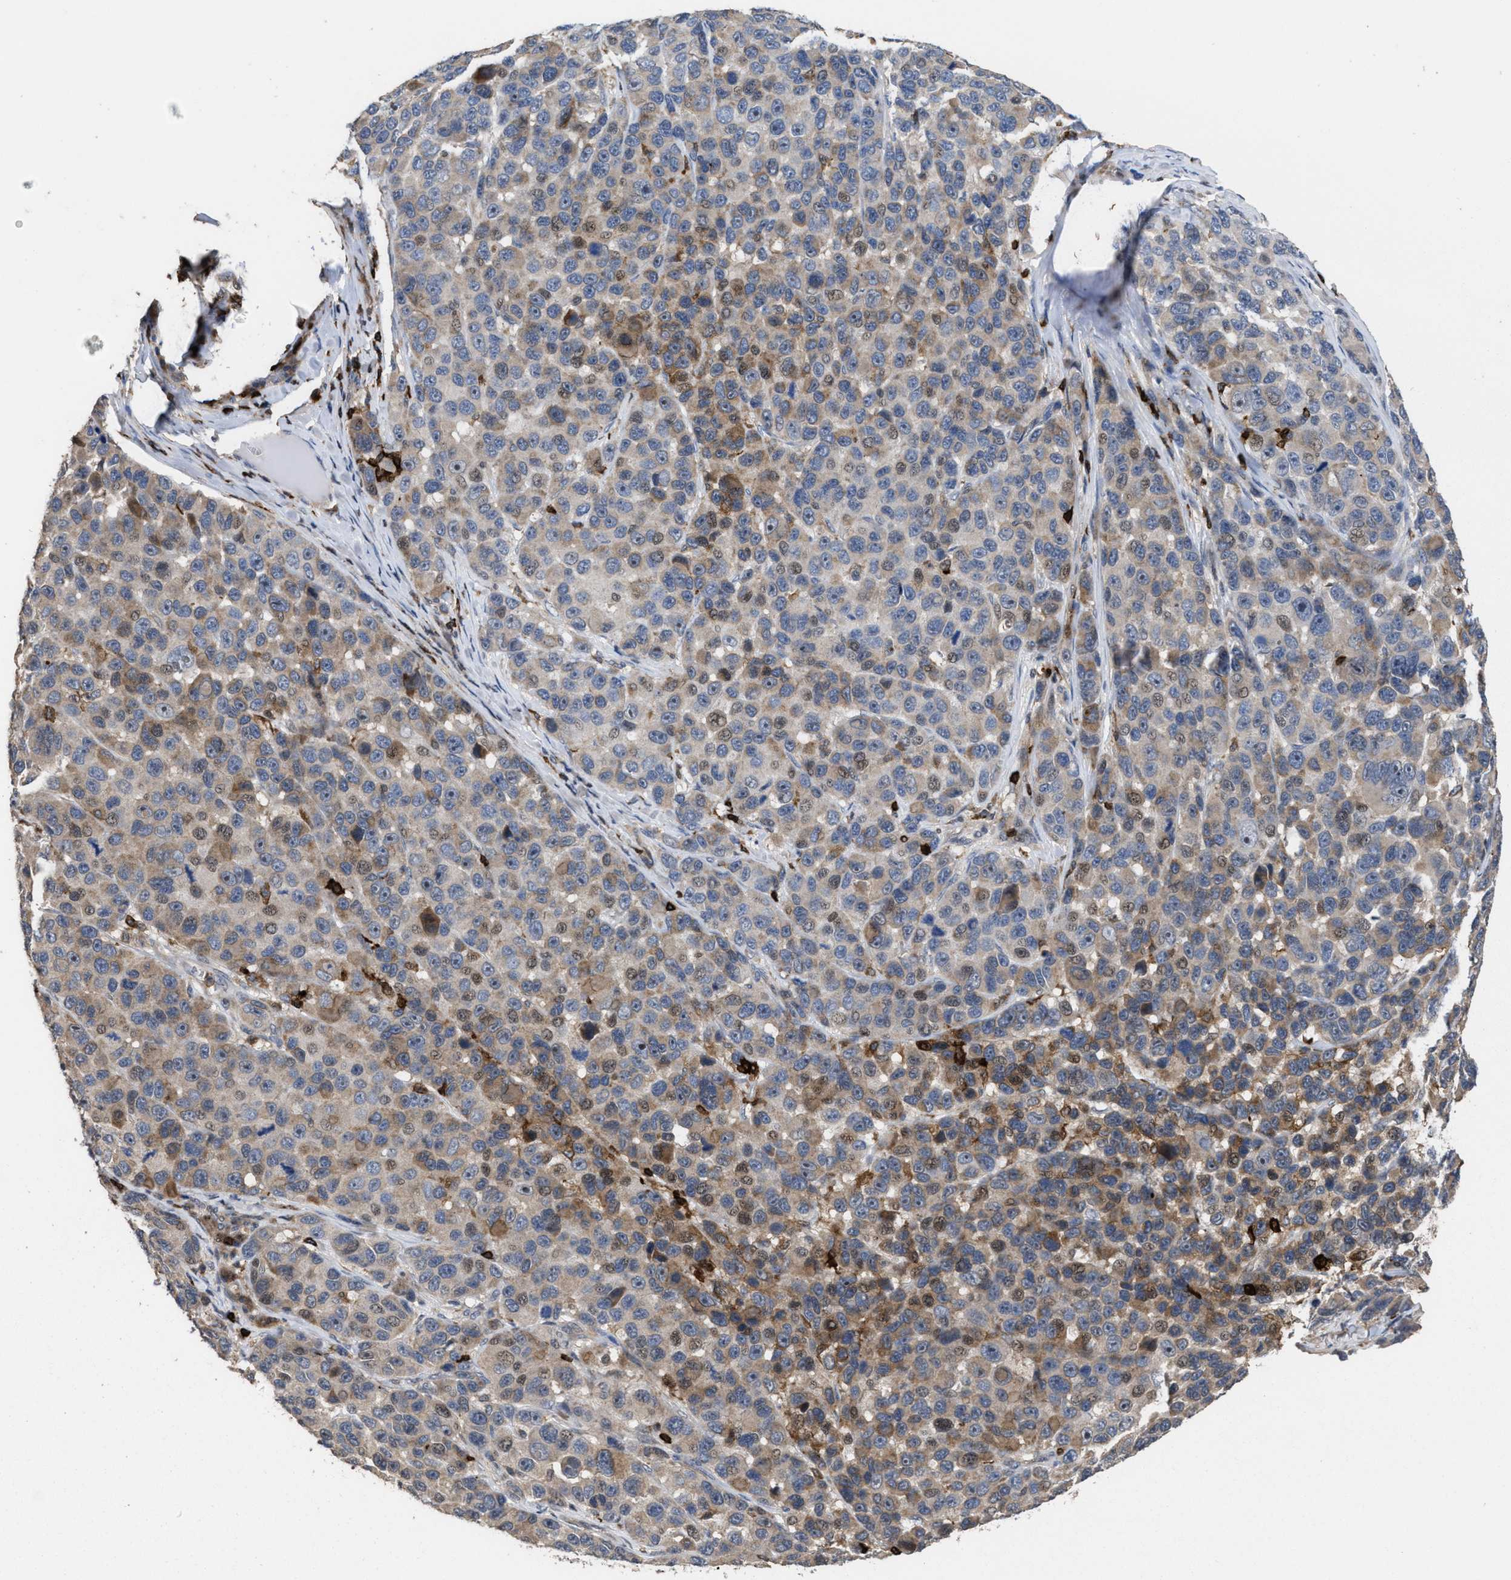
{"staining": {"intensity": "weak", "quantity": "25%-75%", "location": "nuclear"}, "tissue": "melanoma", "cell_type": "Tumor cells", "image_type": "cancer", "snomed": [{"axis": "morphology", "description": "Malignant melanoma, NOS"}, {"axis": "topography", "description": "Skin"}], "caption": "A high-resolution photomicrograph shows IHC staining of melanoma, which demonstrates weak nuclear positivity in about 25%-75% of tumor cells.", "gene": "PTPRE", "patient": {"sex": "male", "age": 53}}